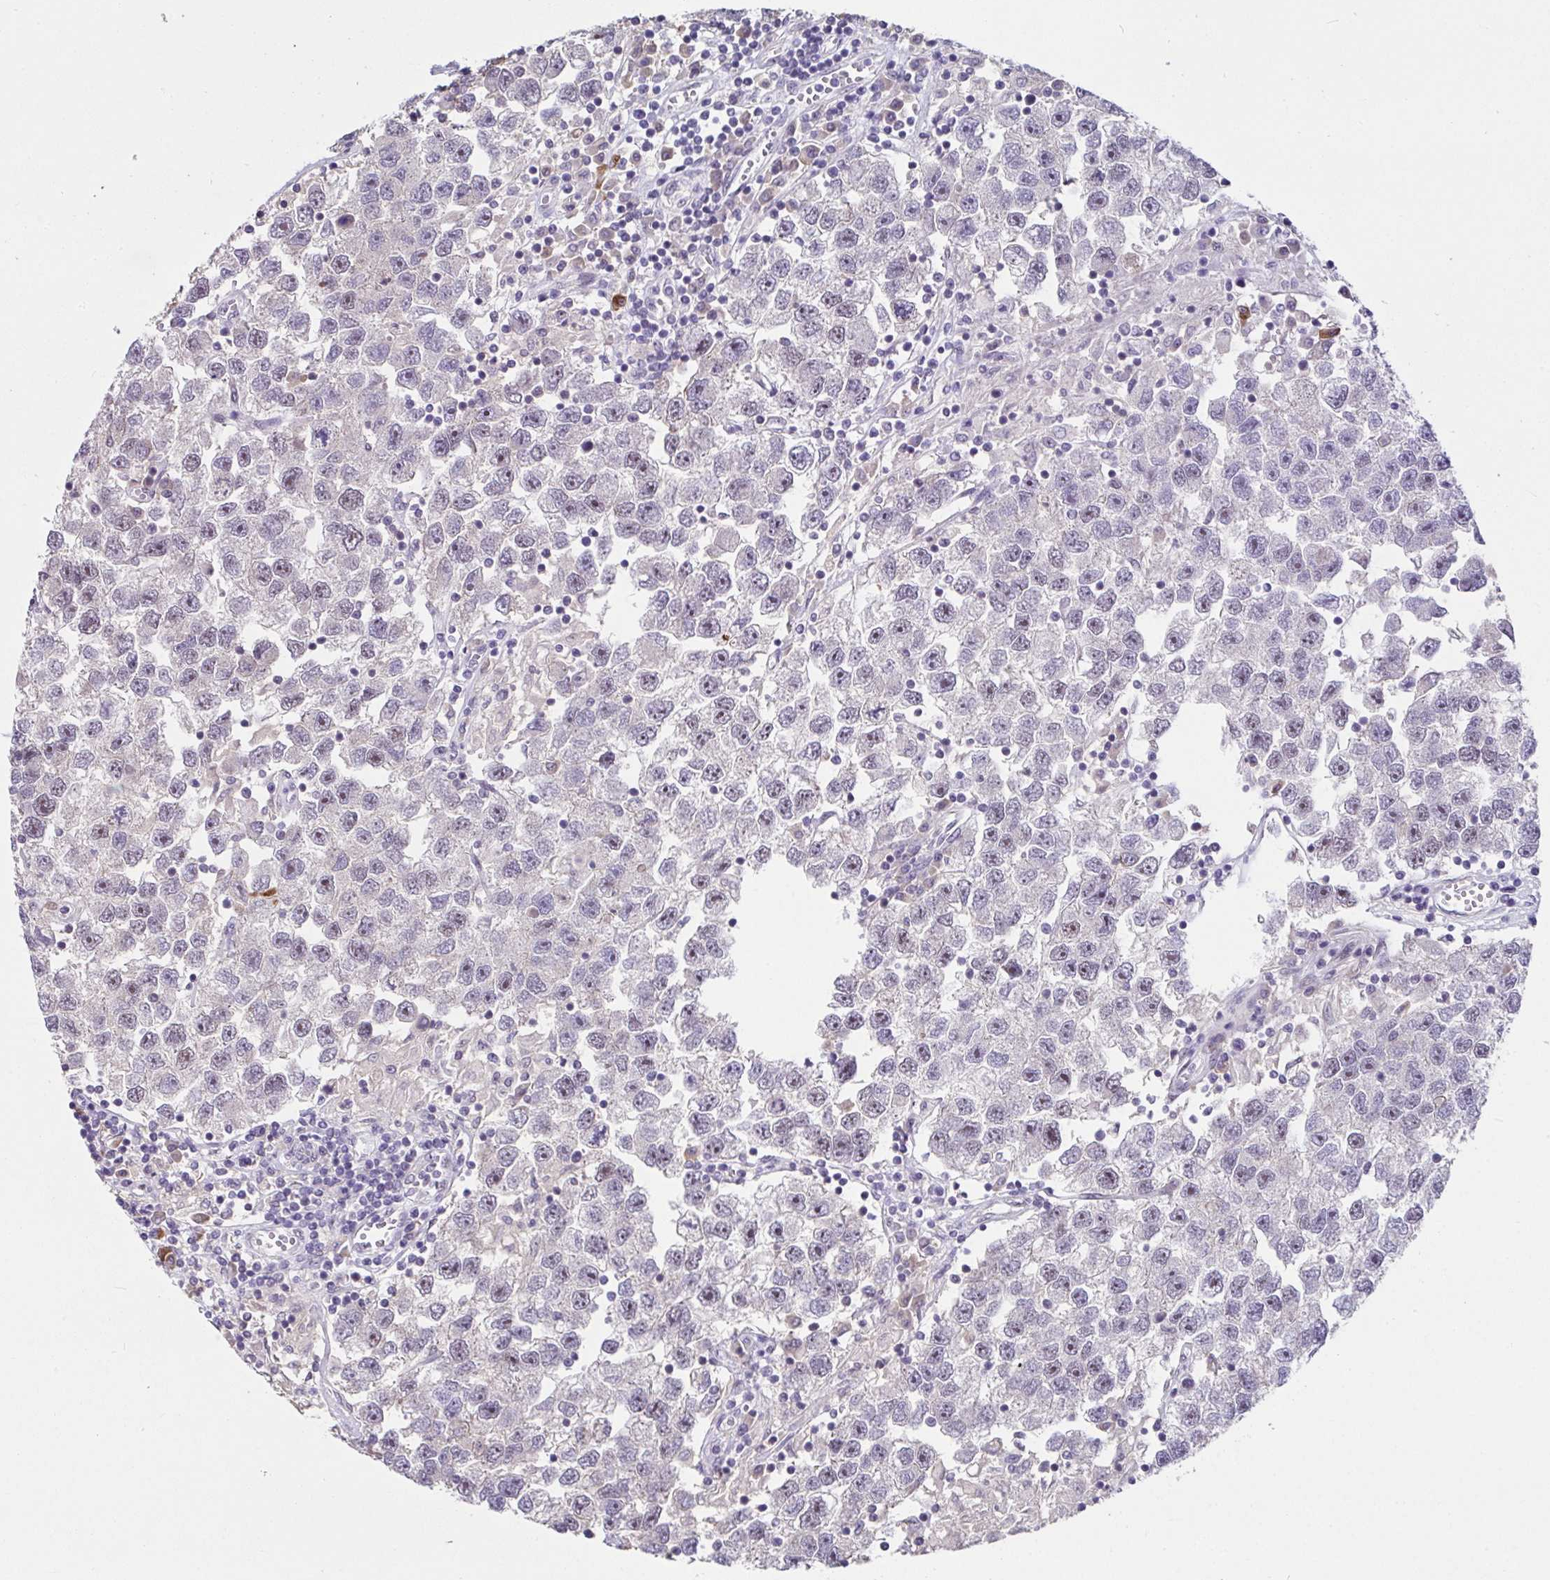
{"staining": {"intensity": "negative", "quantity": "none", "location": "none"}, "tissue": "testis cancer", "cell_type": "Tumor cells", "image_type": "cancer", "snomed": [{"axis": "morphology", "description": "Seminoma, NOS"}, {"axis": "topography", "description": "Testis"}], "caption": "Immunohistochemistry histopathology image of human testis seminoma stained for a protein (brown), which exhibits no expression in tumor cells. (Brightfield microscopy of DAB (3,3'-diaminobenzidine) immunohistochemistry at high magnification).", "gene": "RBBP6", "patient": {"sex": "male", "age": 26}}